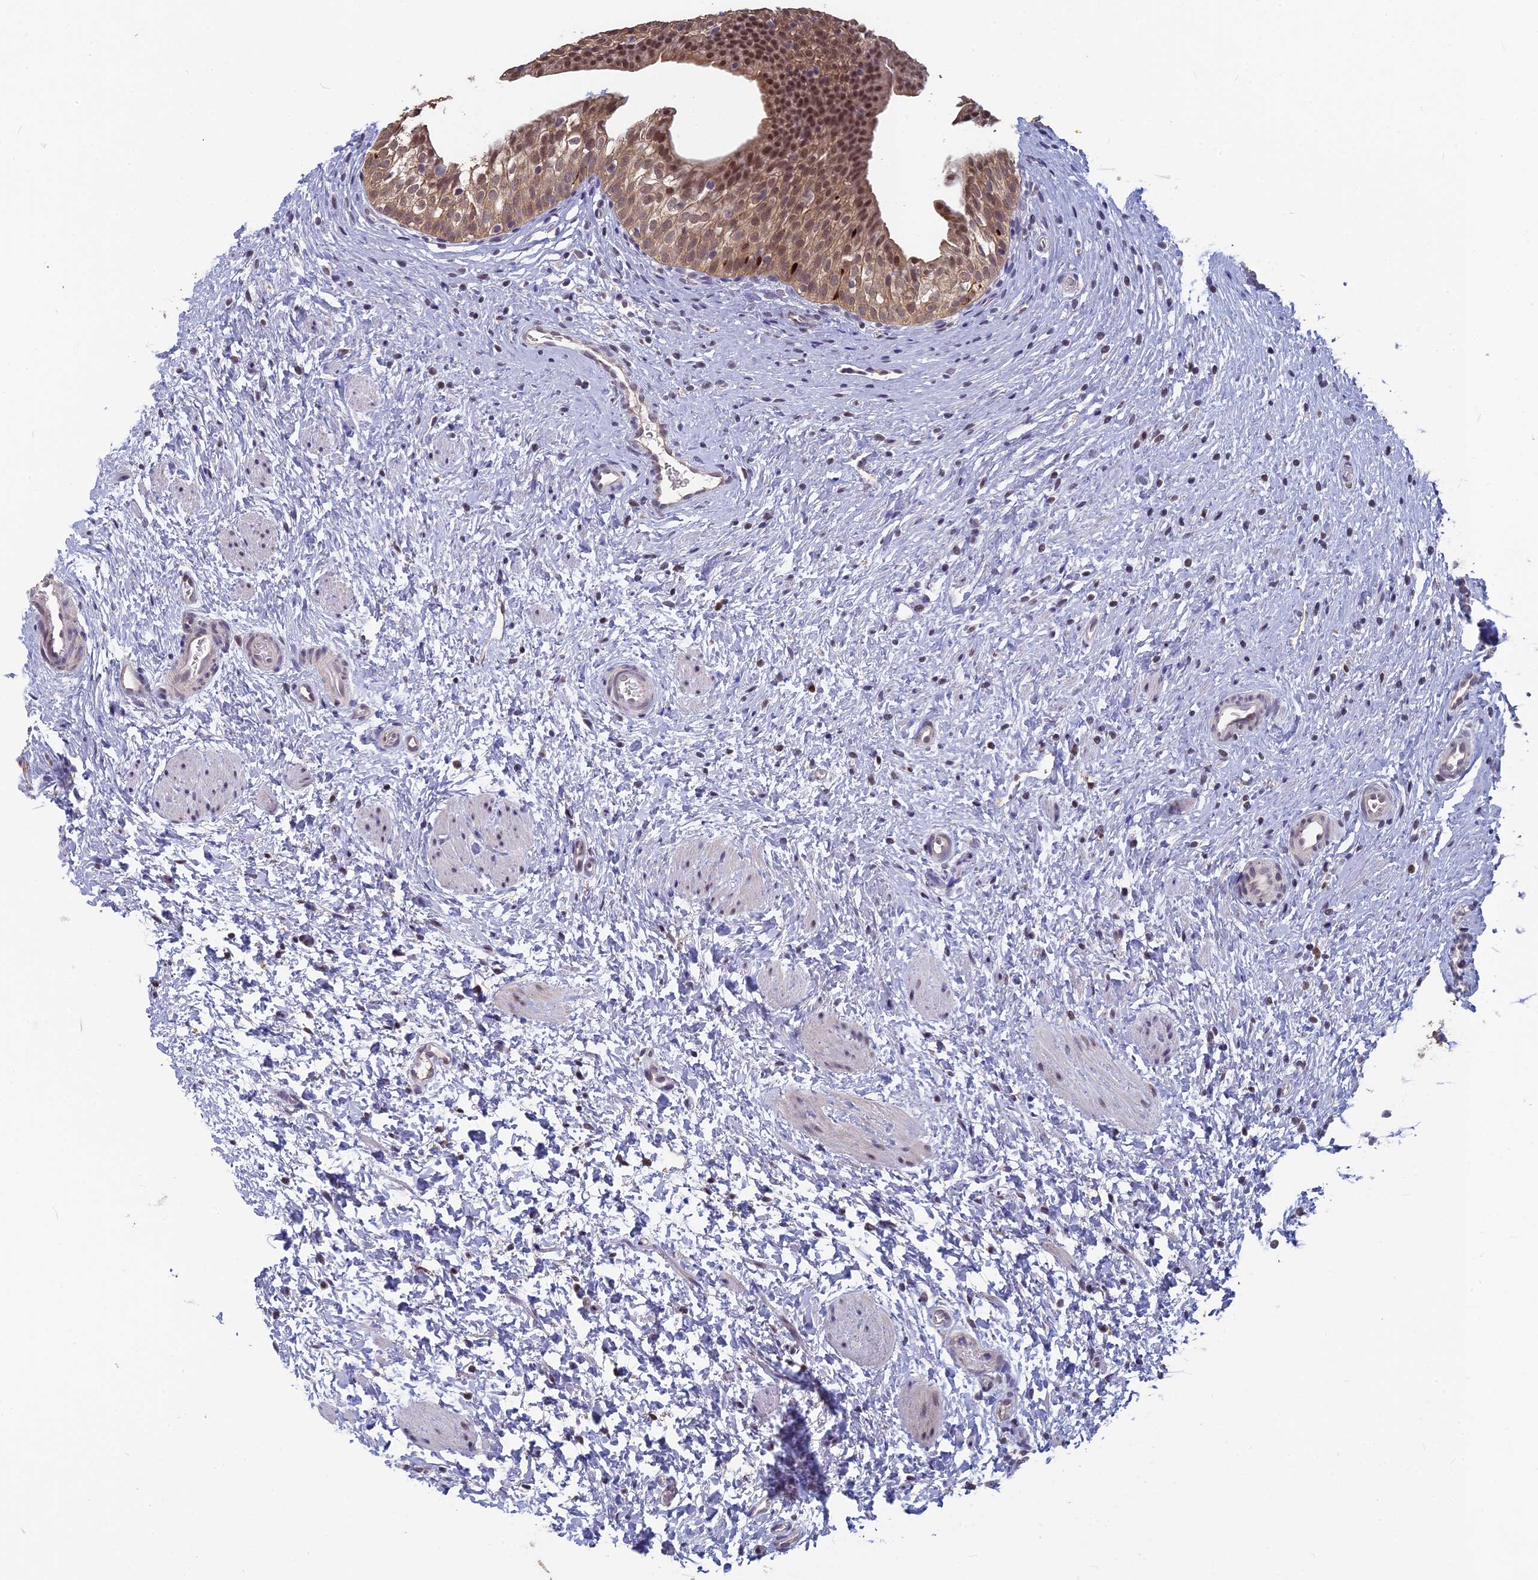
{"staining": {"intensity": "moderate", "quantity": ">75%", "location": "cytoplasmic/membranous,nuclear"}, "tissue": "urinary bladder", "cell_type": "Urothelial cells", "image_type": "normal", "snomed": [{"axis": "morphology", "description": "Normal tissue, NOS"}, {"axis": "topography", "description": "Urinary bladder"}], "caption": "A brown stain highlights moderate cytoplasmic/membranous,nuclear positivity of a protein in urothelial cells of normal urinary bladder. (Brightfield microscopy of DAB IHC at high magnification).", "gene": "MT", "patient": {"sex": "male", "age": 1}}